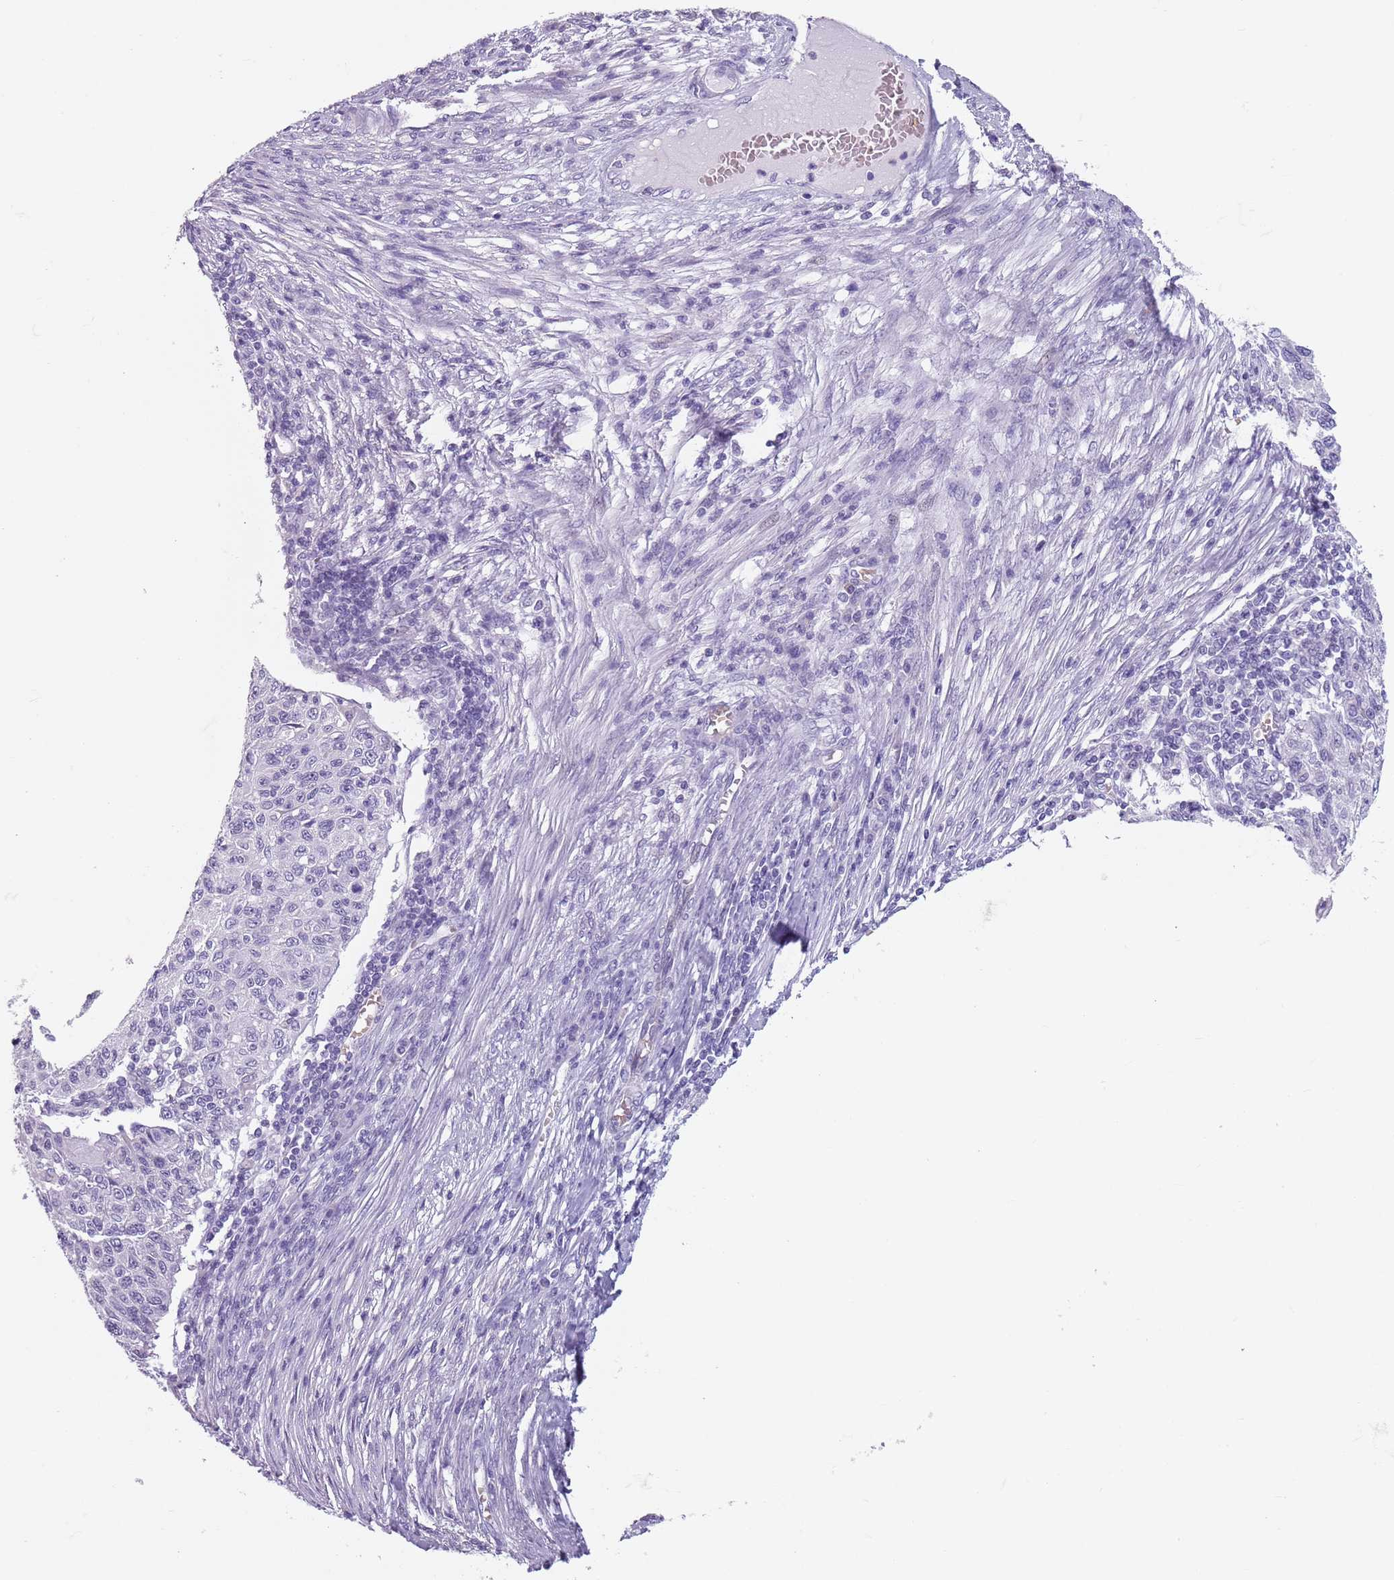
{"staining": {"intensity": "negative", "quantity": "none", "location": "none"}, "tissue": "cervical cancer", "cell_type": "Tumor cells", "image_type": "cancer", "snomed": [{"axis": "morphology", "description": "Squamous cell carcinoma, NOS"}, {"axis": "topography", "description": "Cervix"}], "caption": "Immunohistochemistry image of neoplastic tissue: human cervical squamous cell carcinoma stained with DAB displays no significant protein expression in tumor cells.", "gene": "SPESP1", "patient": {"sex": "female", "age": 70}}